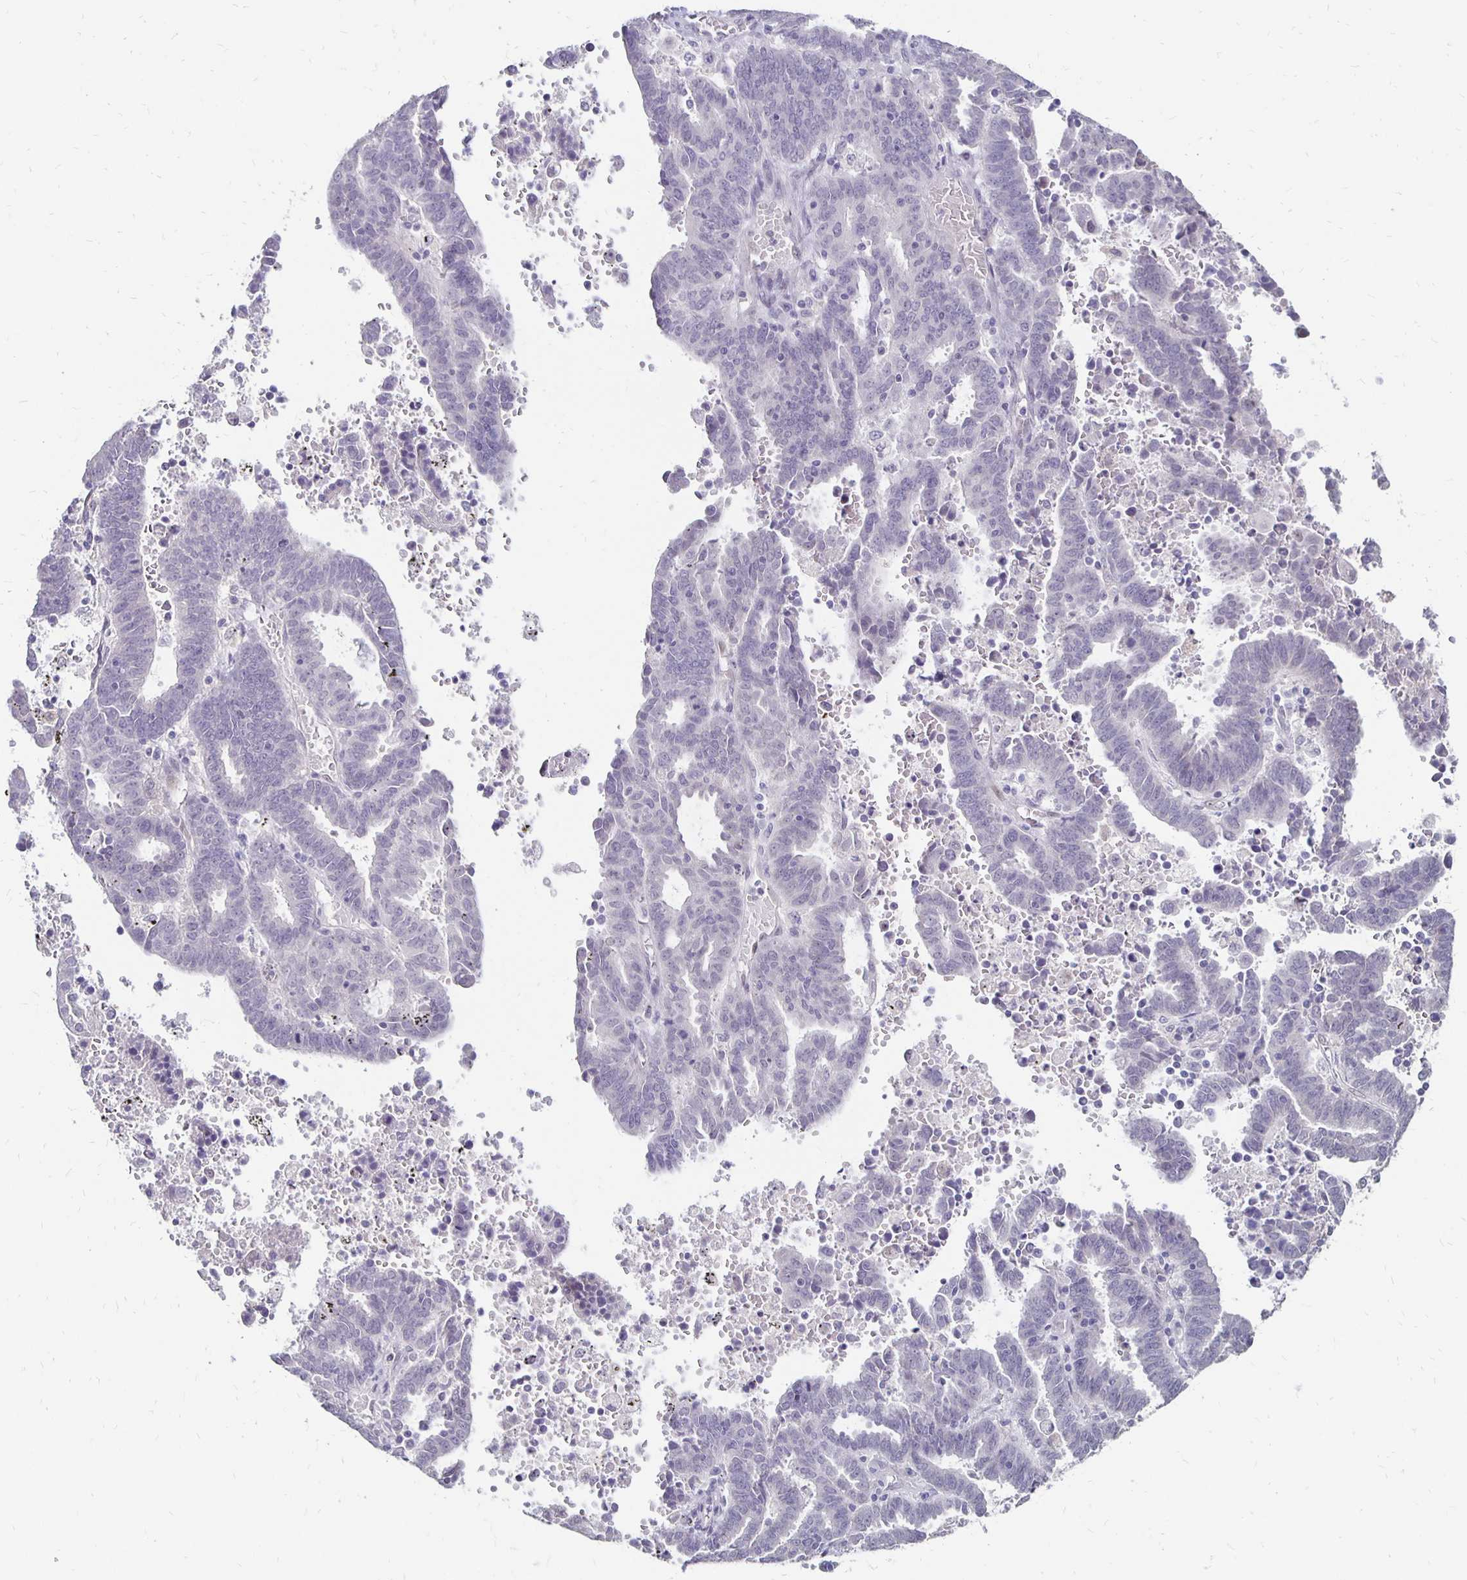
{"staining": {"intensity": "negative", "quantity": "none", "location": "none"}, "tissue": "endometrial cancer", "cell_type": "Tumor cells", "image_type": "cancer", "snomed": [{"axis": "morphology", "description": "Adenocarcinoma, NOS"}, {"axis": "topography", "description": "Uterus"}], "caption": "Endometrial cancer (adenocarcinoma) stained for a protein using immunohistochemistry demonstrates no staining tumor cells.", "gene": "ATOSB", "patient": {"sex": "female", "age": 83}}